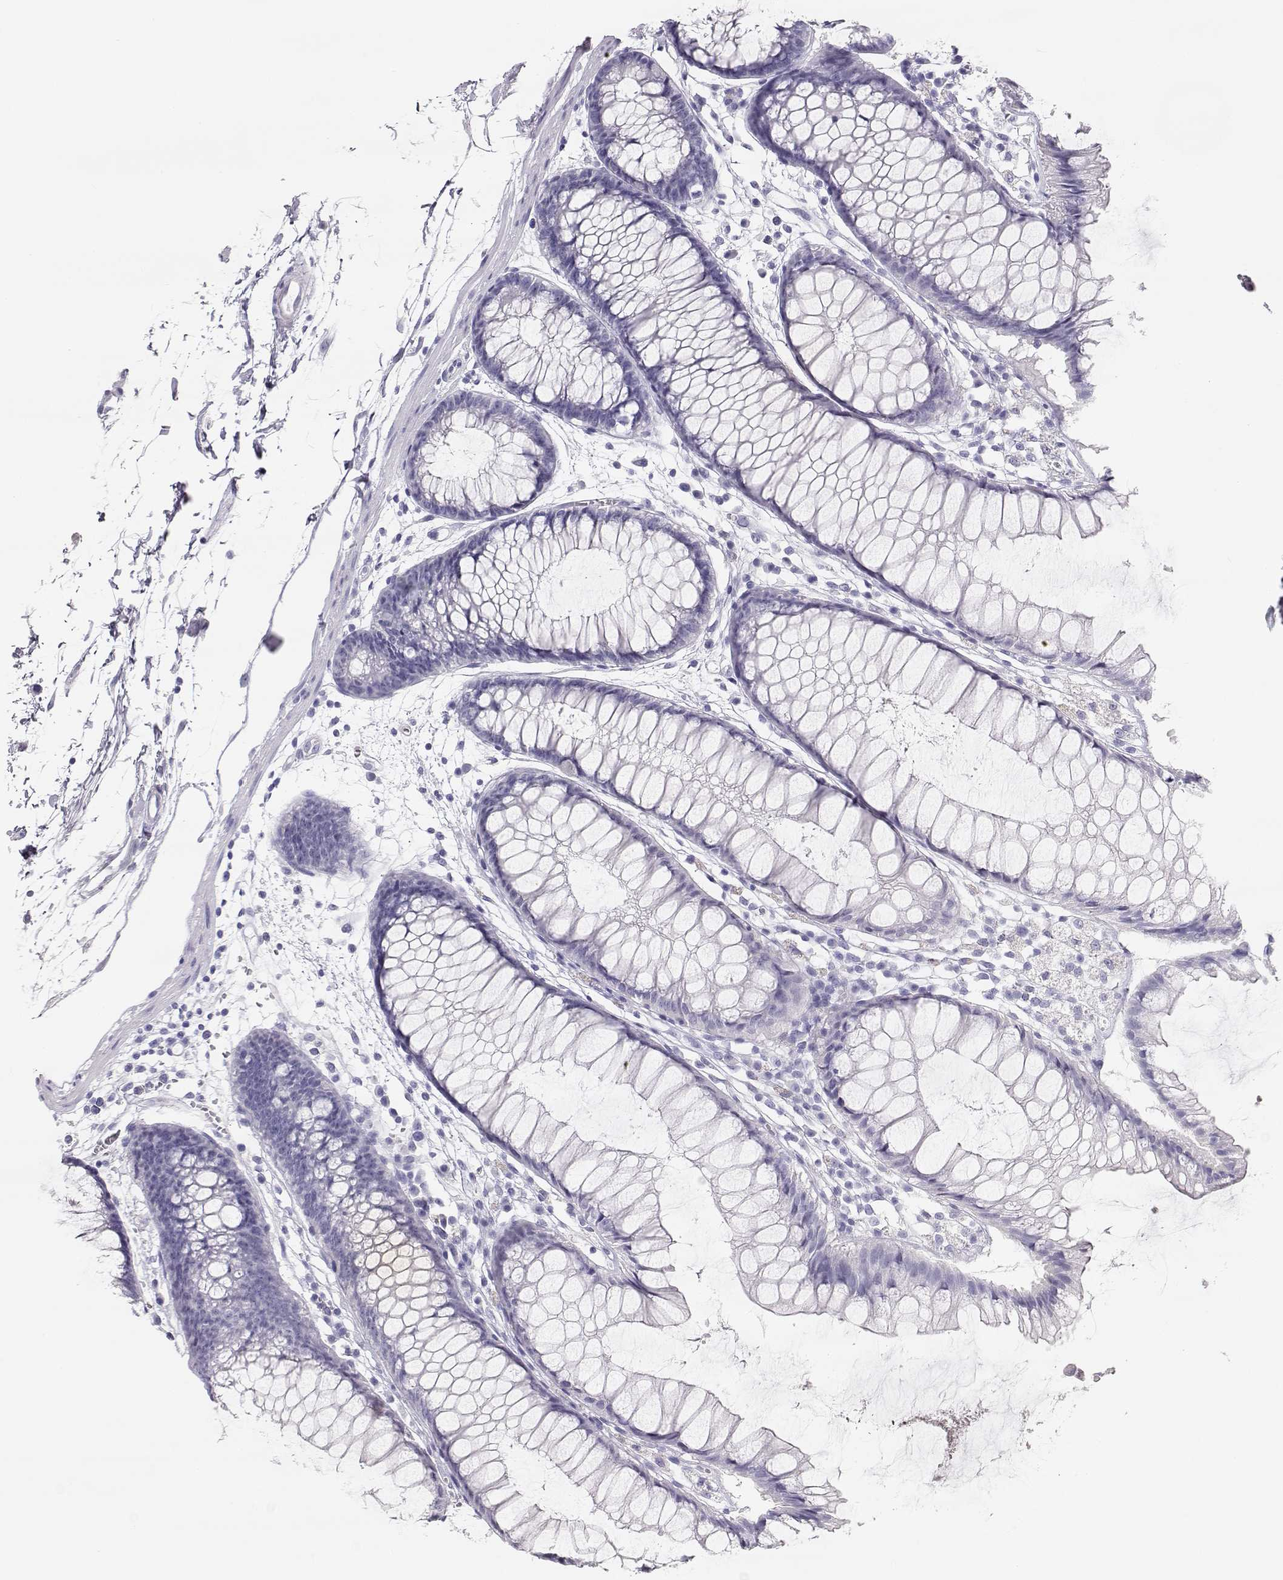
{"staining": {"intensity": "negative", "quantity": "none", "location": "none"}, "tissue": "colon", "cell_type": "Endothelial cells", "image_type": "normal", "snomed": [{"axis": "morphology", "description": "Normal tissue, NOS"}, {"axis": "morphology", "description": "Adenocarcinoma, NOS"}, {"axis": "topography", "description": "Colon"}], "caption": "DAB immunohistochemical staining of normal colon reveals no significant positivity in endothelial cells. (DAB IHC visualized using brightfield microscopy, high magnification).", "gene": "MAGEC1", "patient": {"sex": "male", "age": 65}}